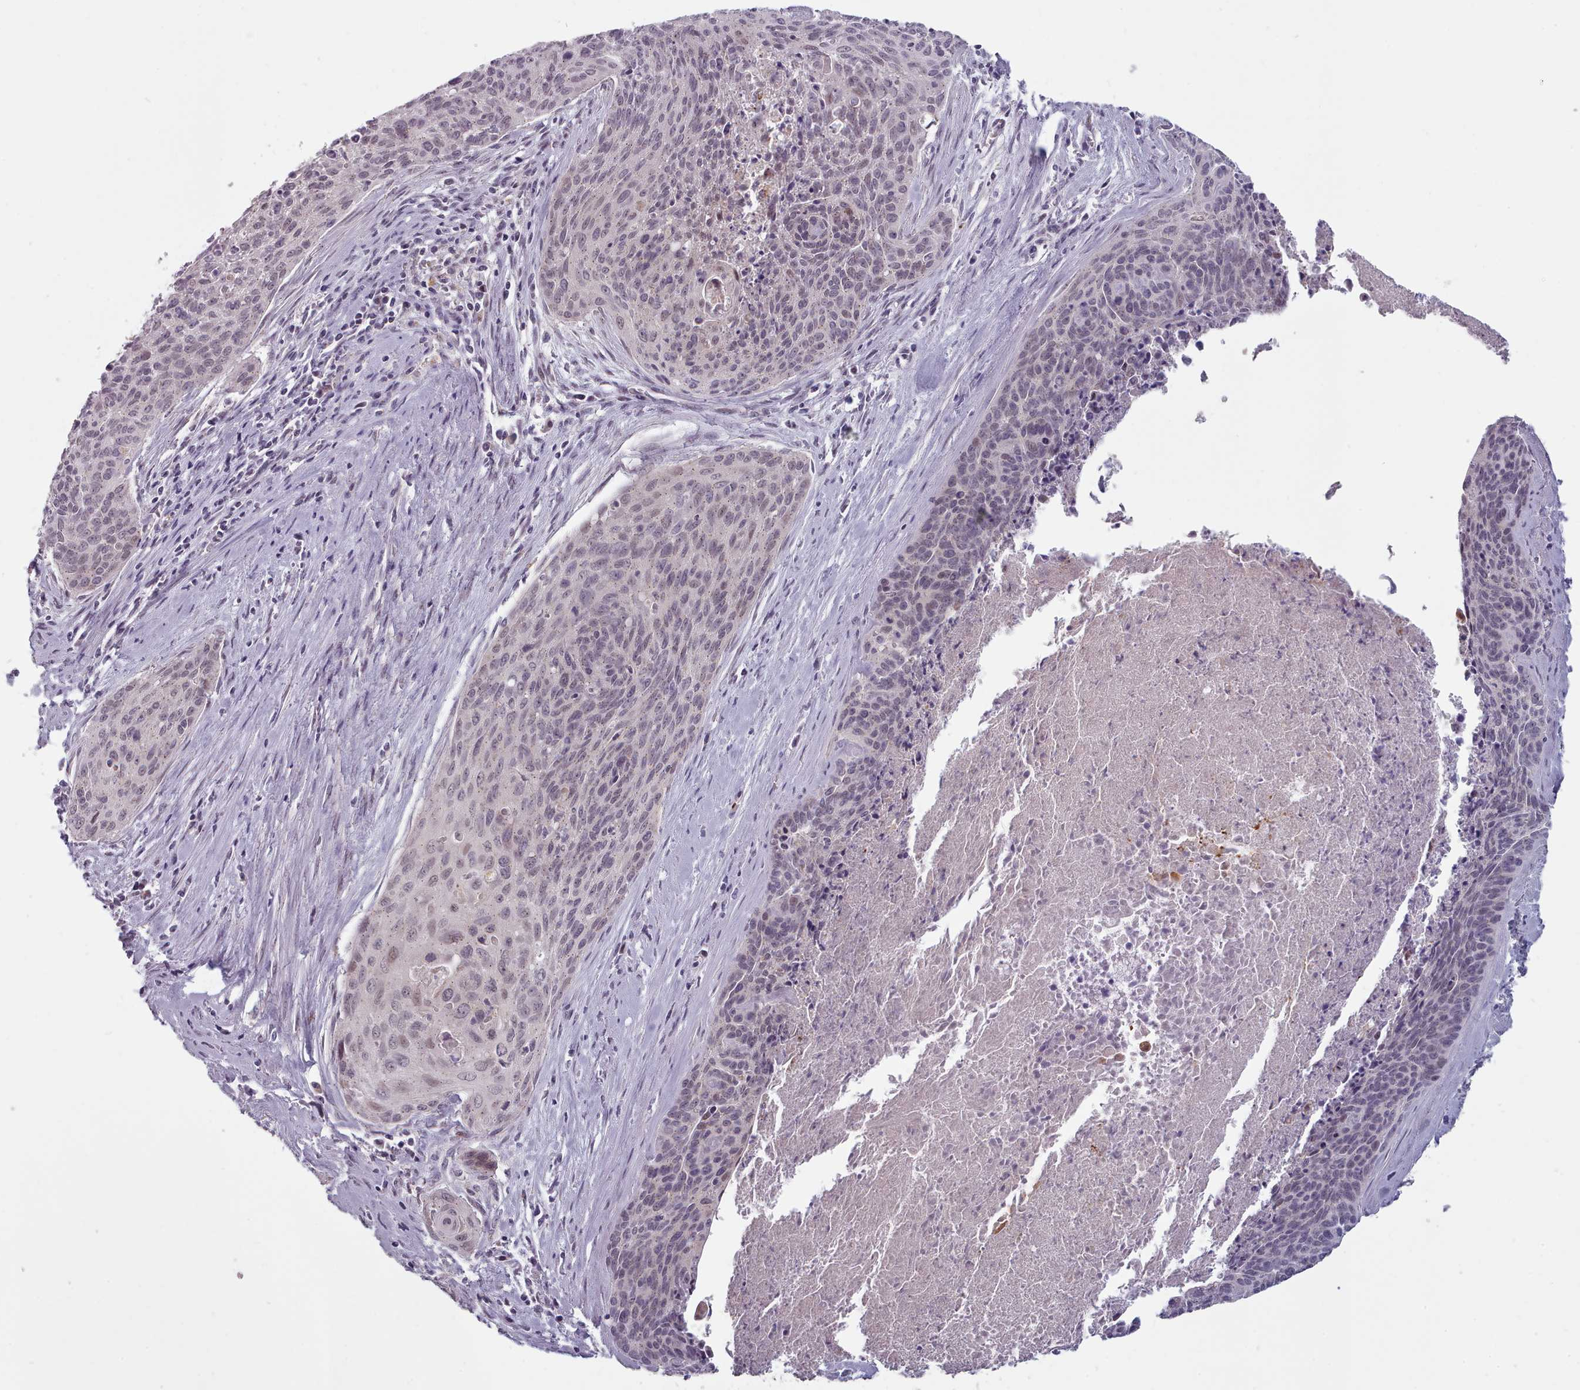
{"staining": {"intensity": "weak", "quantity": "25%-75%", "location": "nuclear"}, "tissue": "cervical cancer", "cell_type": "Tumor cells", "image_type": "cancer", "snomed": [{"axis": "morphology", "description": "Squamous cell carcinoma, NOS"}, {"axis": "topography", "description": "Cervix"}], "caption": "Immunohistochemistry micrograph of squamous cell carcinoma (cervical) stained for a protein (brown), which reveals low levels of weak nuclear expression in about 25%-75% of tumor cells.", "gene": "PBX4", "patient": {"sex": "female", "age": 55}}